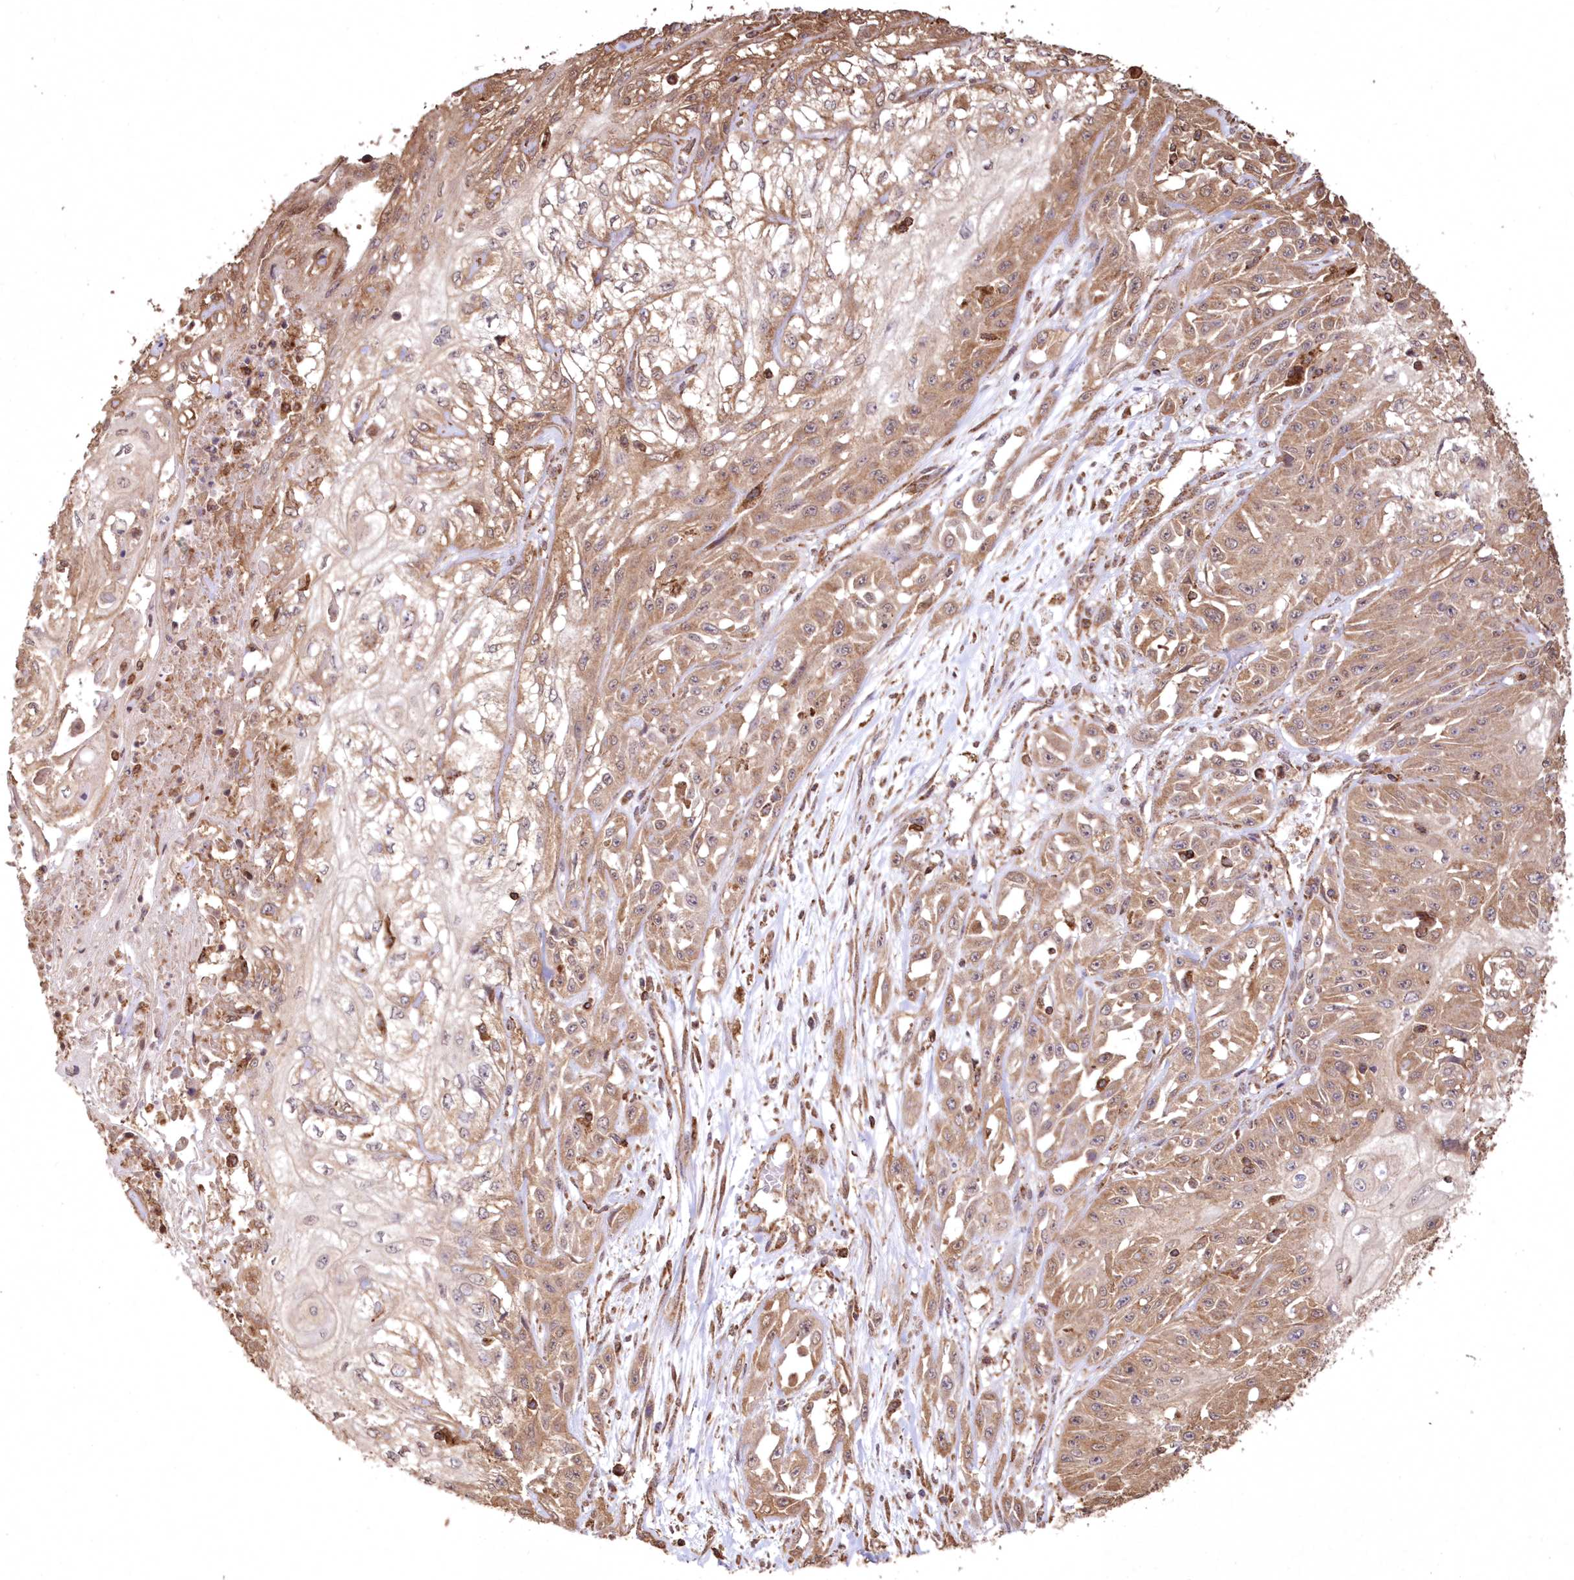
{"staining": {"intensity": "moderate", "quantity": ">75%", "location": "cytoplasmic/membranous"}, "tissue": "skin cancer", "cell_type": "Tumor cells", "image_type": "cancer", "snomed": [{"axis": "morphology", "description": "Squamous cell carcinoma, NOS"}, {"axis": "morphology", "description": "Squamous cell carcinoma, metastatic, NOS"}, {"axis": "topography", "description": "Skin"}, {"axis": "topography", "description": "Lymph node"}], "caption": "Immunohistochemistry (IHC) (DAB (3,3'-diaminobenzidine)) staining of skin squamous cell carcinoma demonstrates moderate cytoplasmic/membranous protein expression in approximately >75% of tumor cells.", "gene": "TMEM139", "patient": {"sex": "male", "age": 75}}